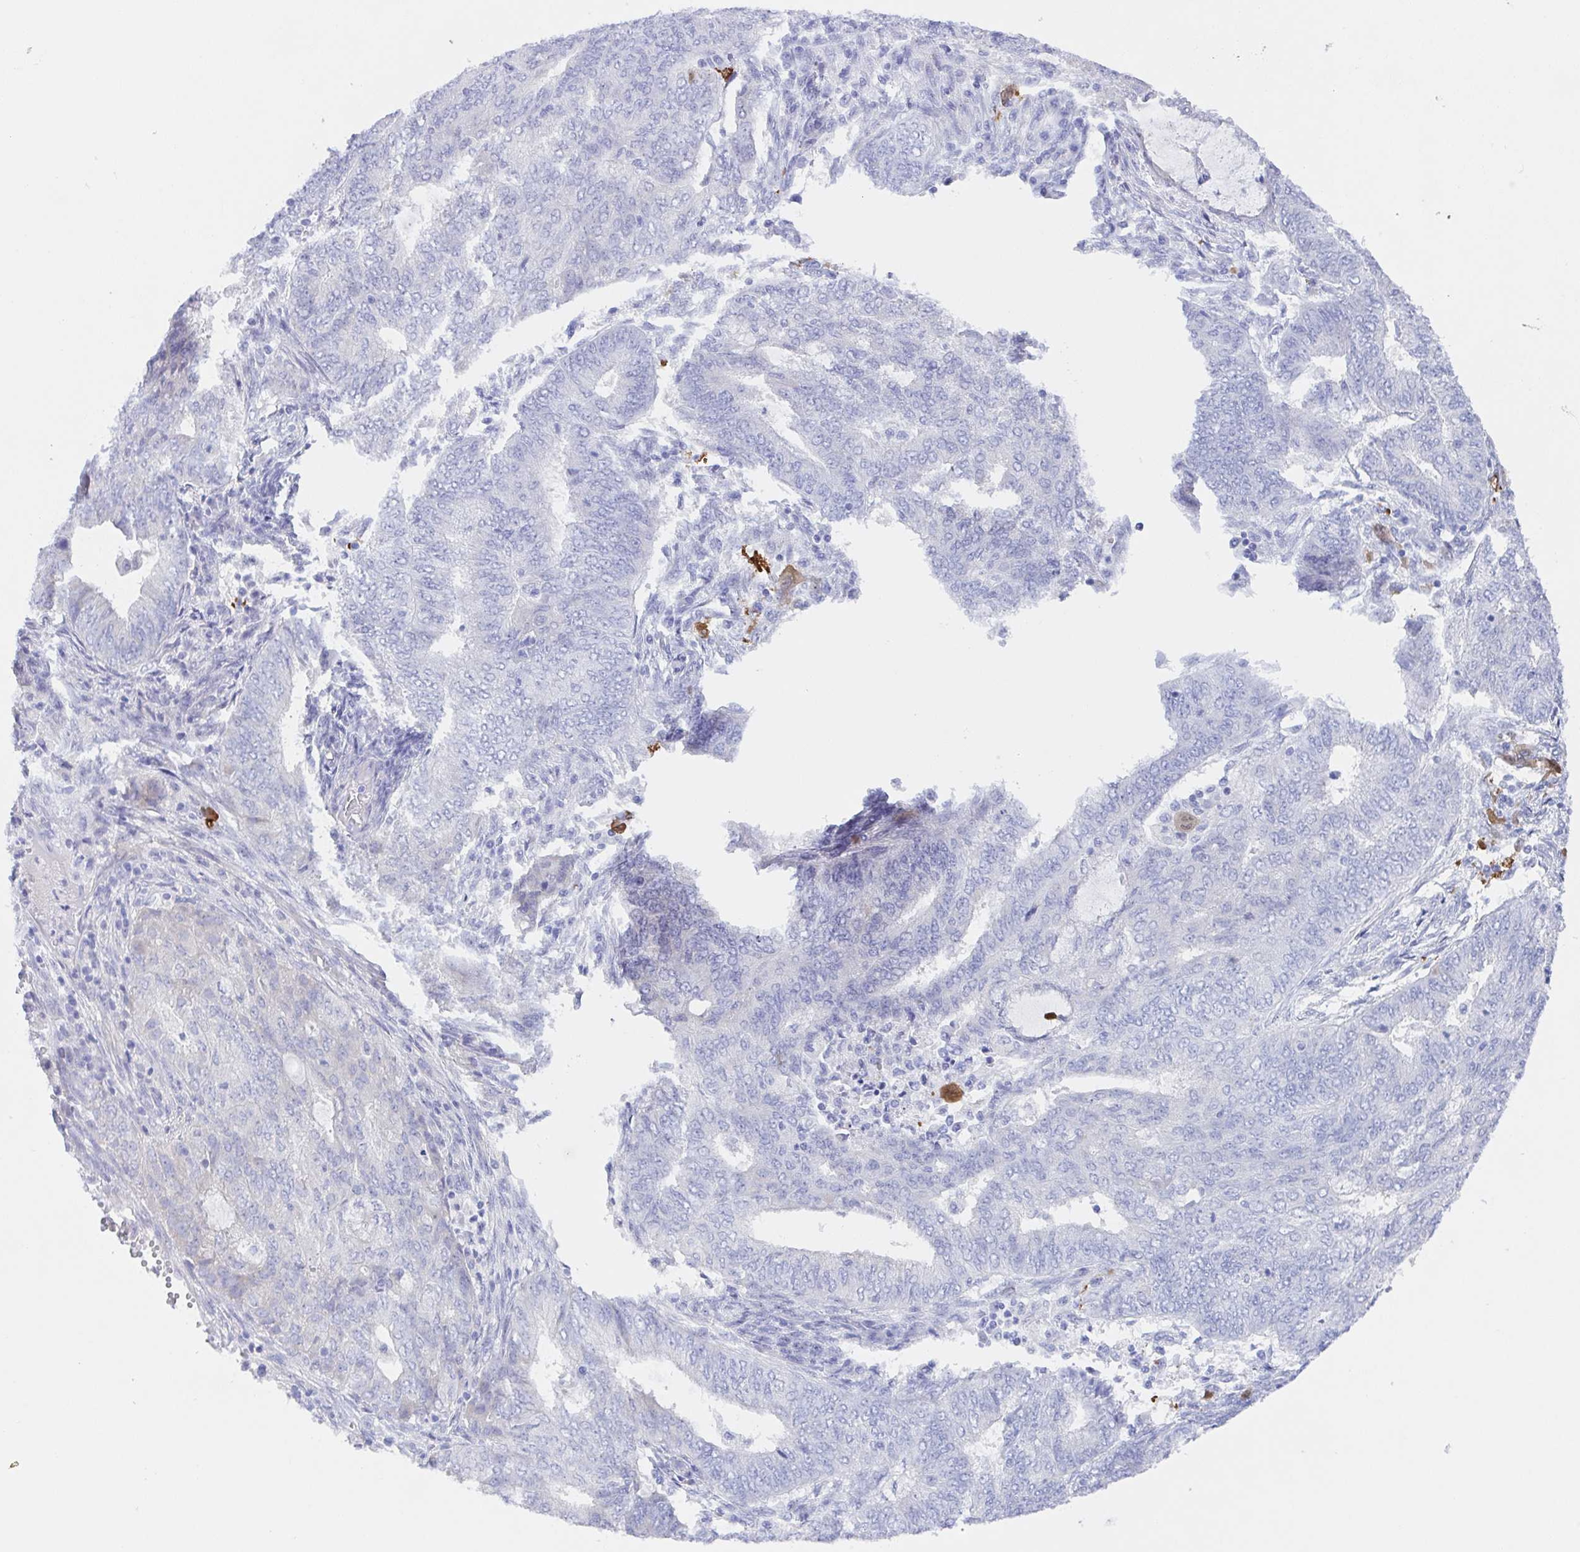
{"staining": {"intensity": "negative", "quantity": "none", "location": "none"}, "tissue": "endometrial cancer", "cell_type": "Tumor cells", "image_type": "cancer", "snomed": [{"axis": "morphology", "description": "Adenocarcinoma, NOS"}, {"axis": "topography", "description": "Endometrium"}], "caption": "An image of human endometrial cancer is negative for staining in tumor cells.", "gene": "MUCL3", "patient": {"sex": "female", "age": 62}}